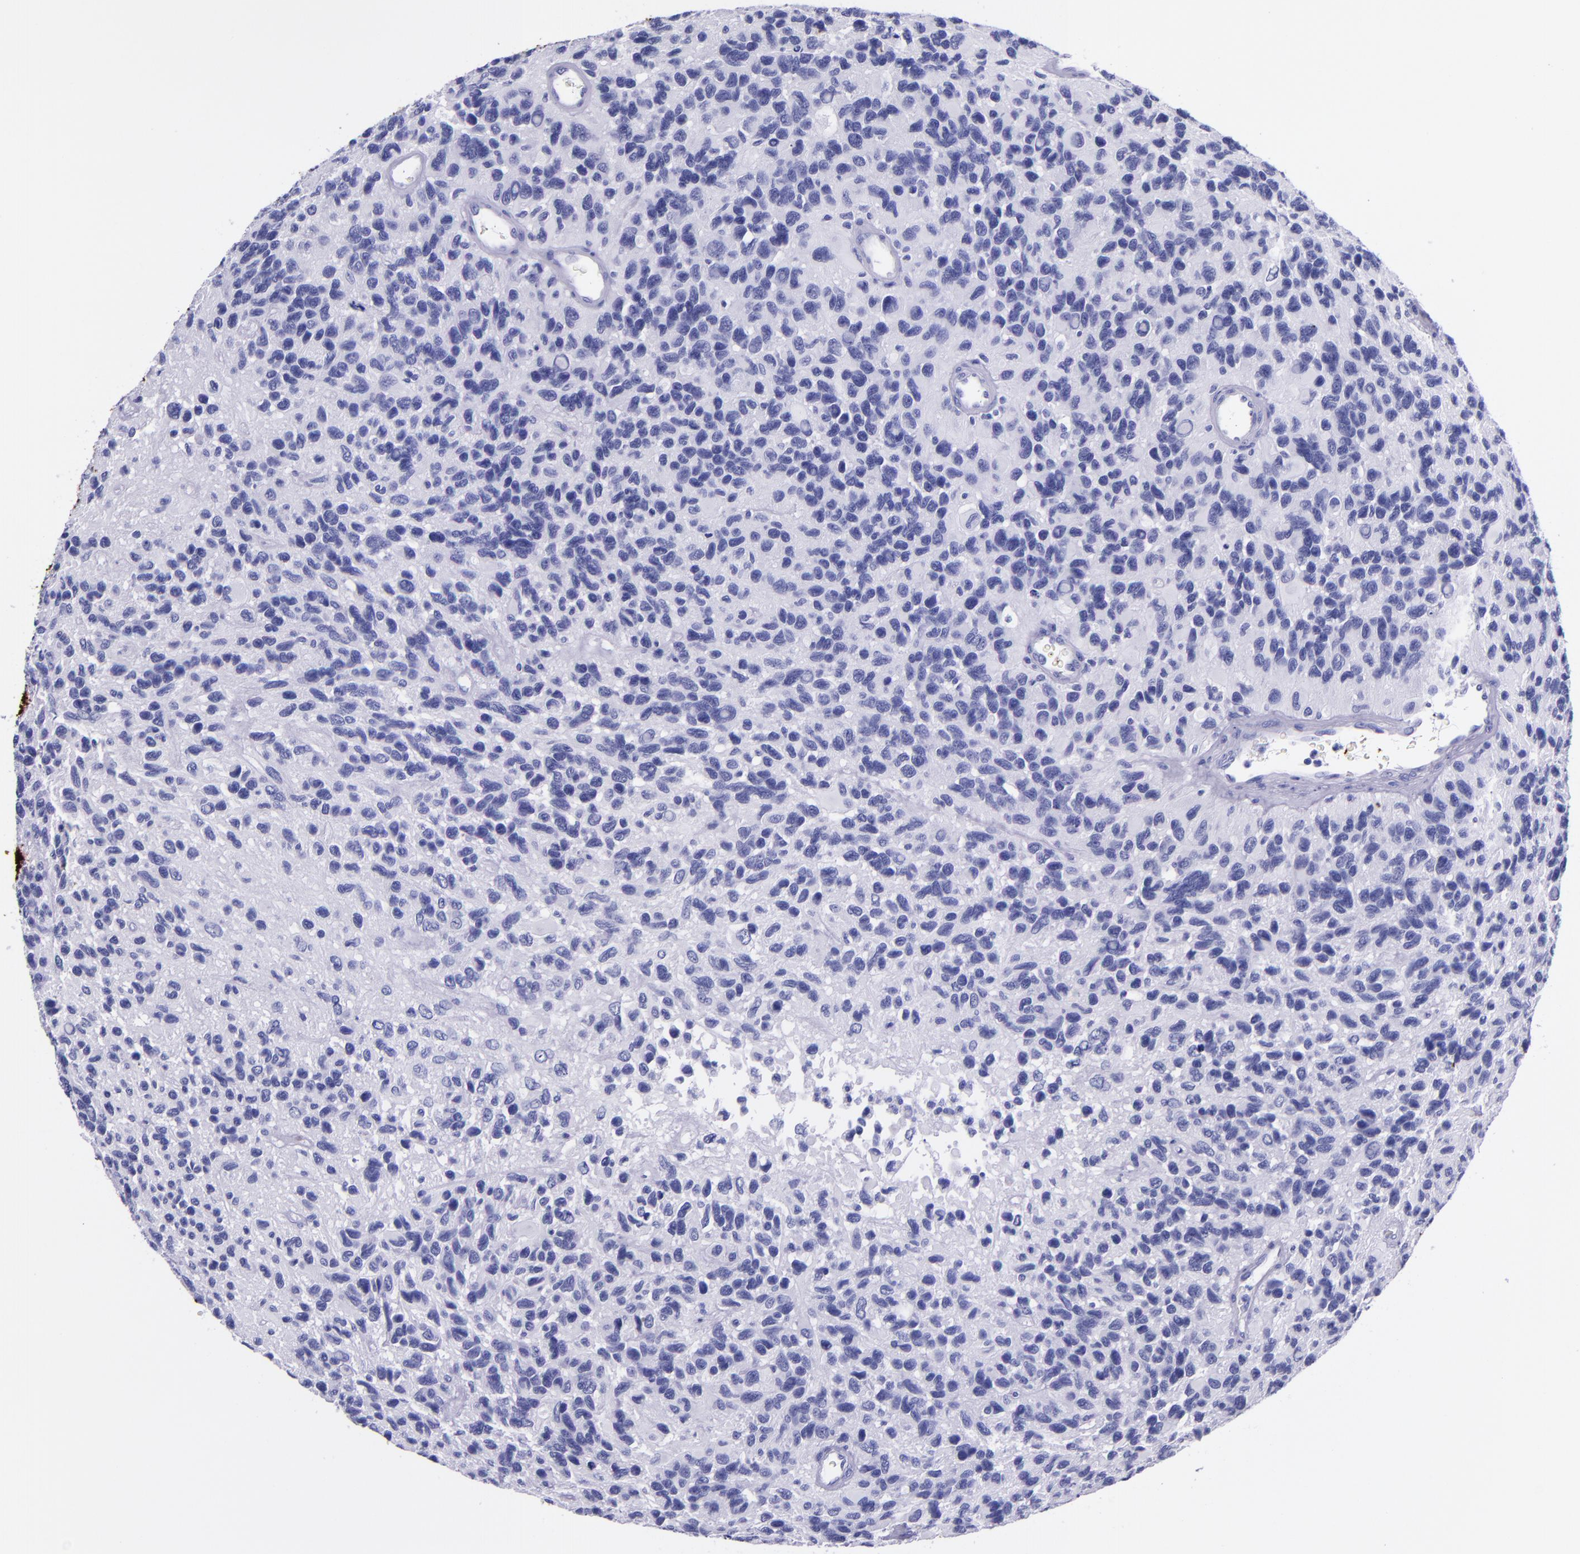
{"staining": {"intensity": "negative", "quantity": "none", "location": "none"}, "tissue": "glioma", "cell_type": "Tumor cells", "image_type": "cancer", "snomed": [{"axis": "morphology", "description": "Glioma, malignant, High grade"}, {"axis": "topography", "description": "Brain"}], "caption": "Immunohistochemical staining of high-grade glioma (malignant) shows no significant staining in tumor cells.", "gene": "MBP", "patient": {"sex": "male", "age": 77}}